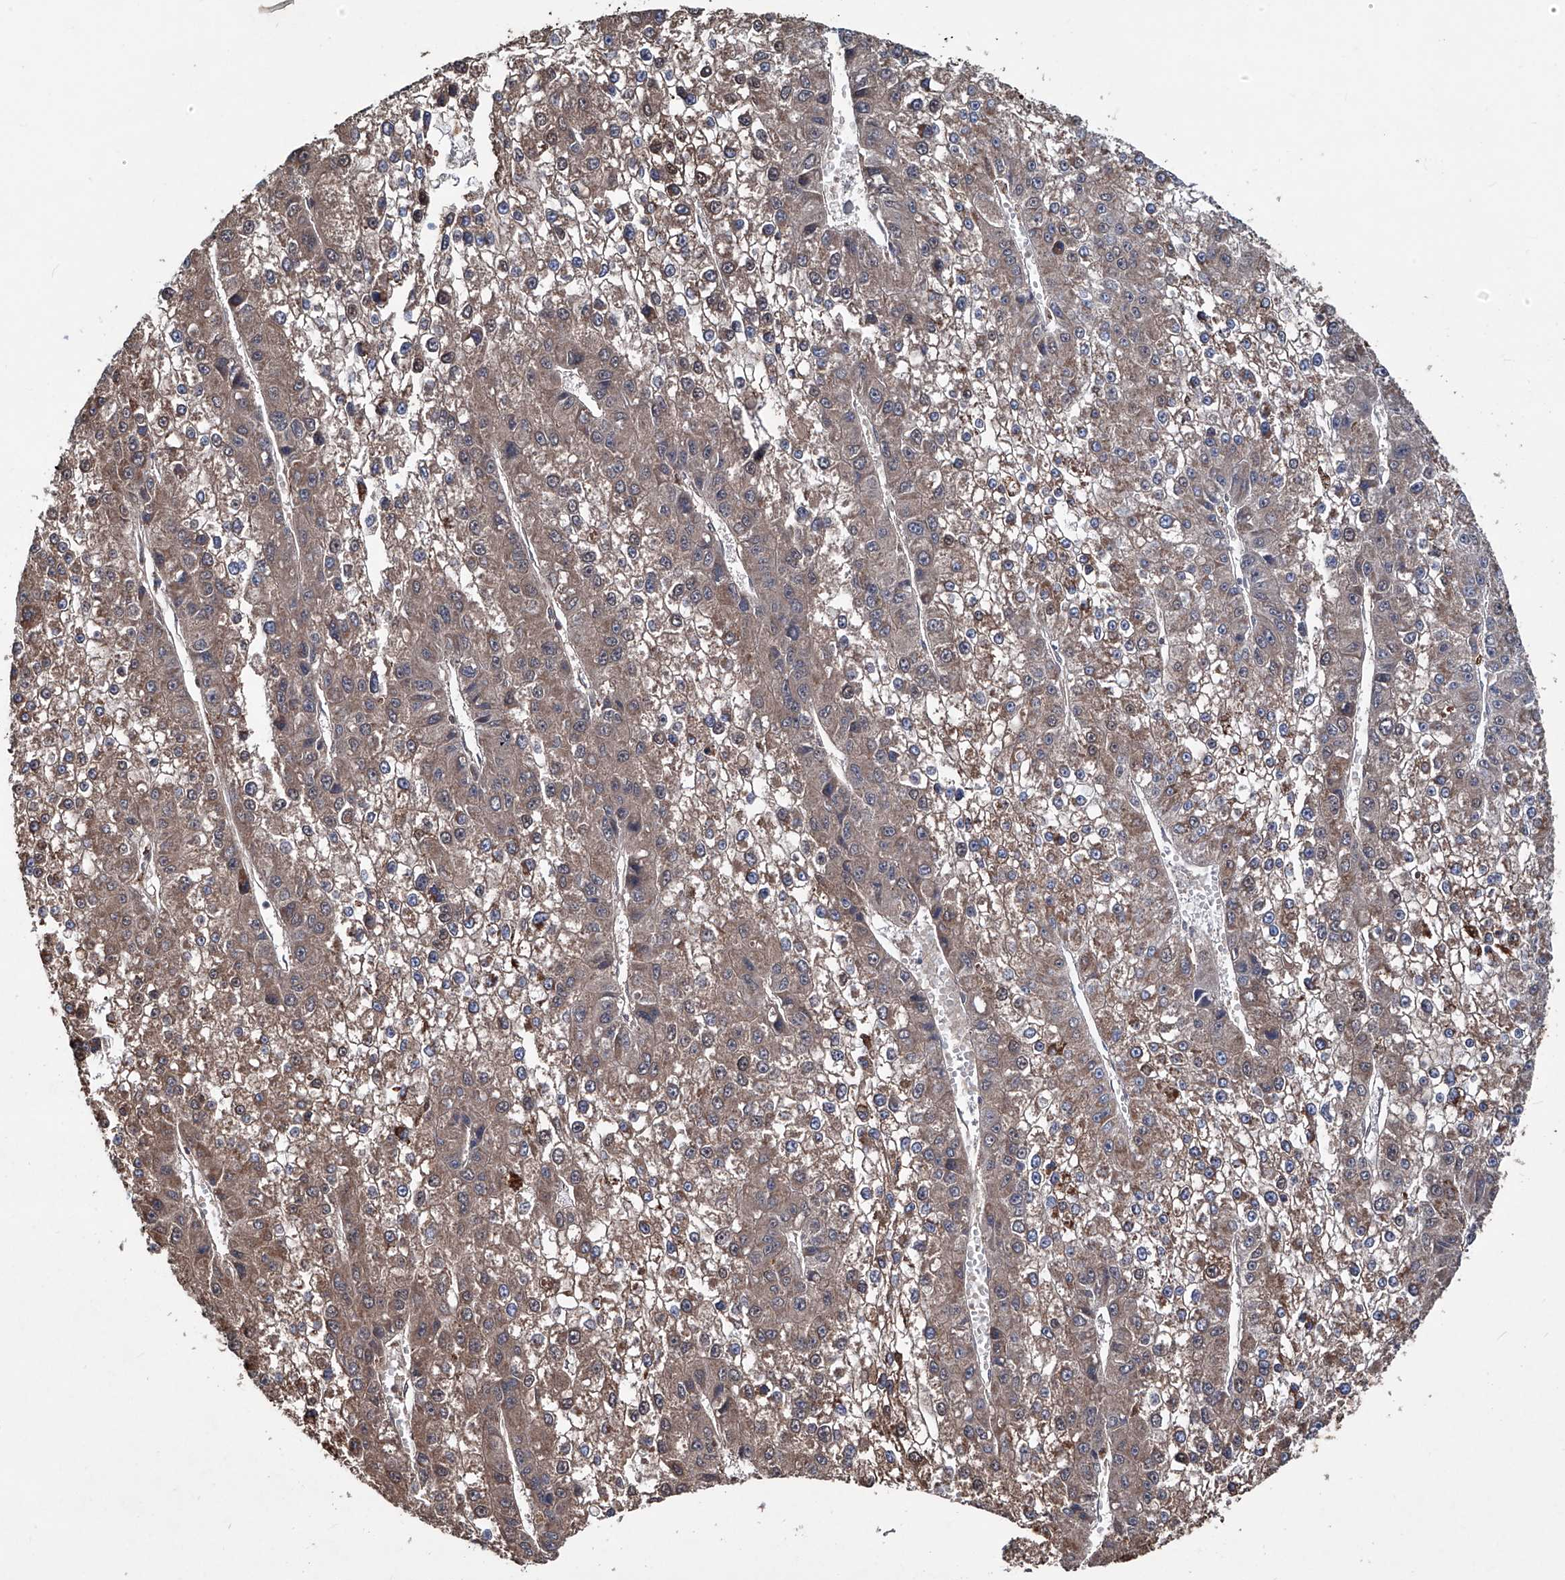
{"staining": {"intensity": "weak", "quantity": ">75%", "location": "cytoplasmic/membranous"}, "tissue": "liver cancer", "cell_type": "Tumor cells", "image_type": "cancer", "snomed": [{"axis": "morphology", "description": "Carcinoma, Hepatocellular, NOS"}, {"axis": "topography", "description": "Liver"}], "caption": "Immunohistochemical staining of human liver cancer shows weak cytoplasmic/membranous protein positivity in about >75% of tumor cells.", "gene": "NHS", "patient": {"sex": "female", "age": 73}}